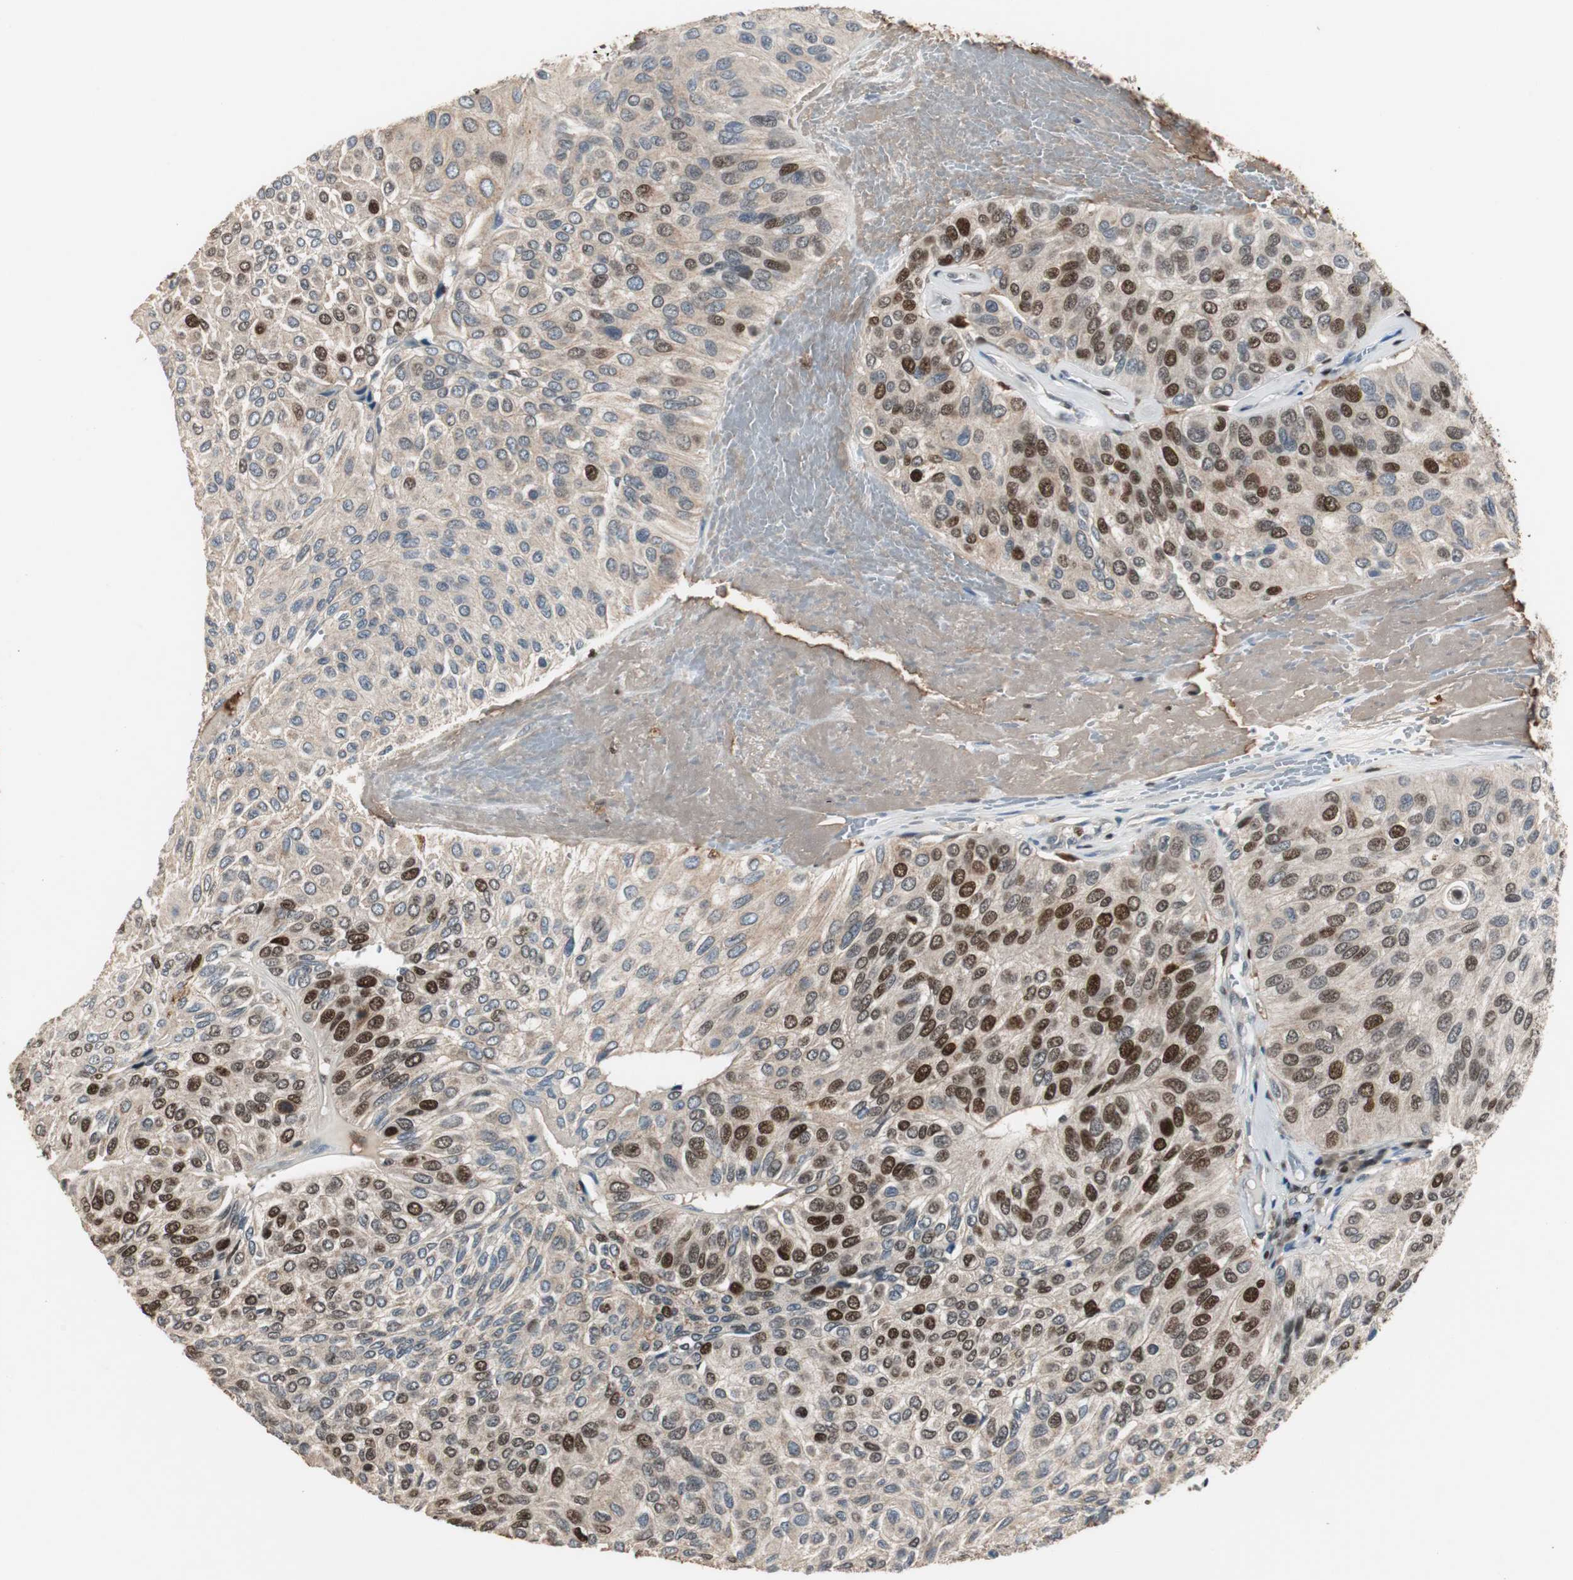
{"staining": {"intensity": "strong", "quantity": "25%-75%", "location": "nuclear"}, "tissue": "urothelial cancer", "cell_type": "Tumor cells", "image_type": "cancer", "snomed": [{"axis": "morphology", "description": "Urothelial carcinoma, High grade"}, {"axis": "topography", "description": "Urinary bladder"}], "caption": "Immunohistochemistry (IHC) micrograph of high-grade urothelial carcinoma stained for a protein (brown), which demonstrates high levels of strong nuclear positivity in about 25%-75% of tumor cells.", "gene": "FEN1", "patient": {"sex": "male", "age": 66}}